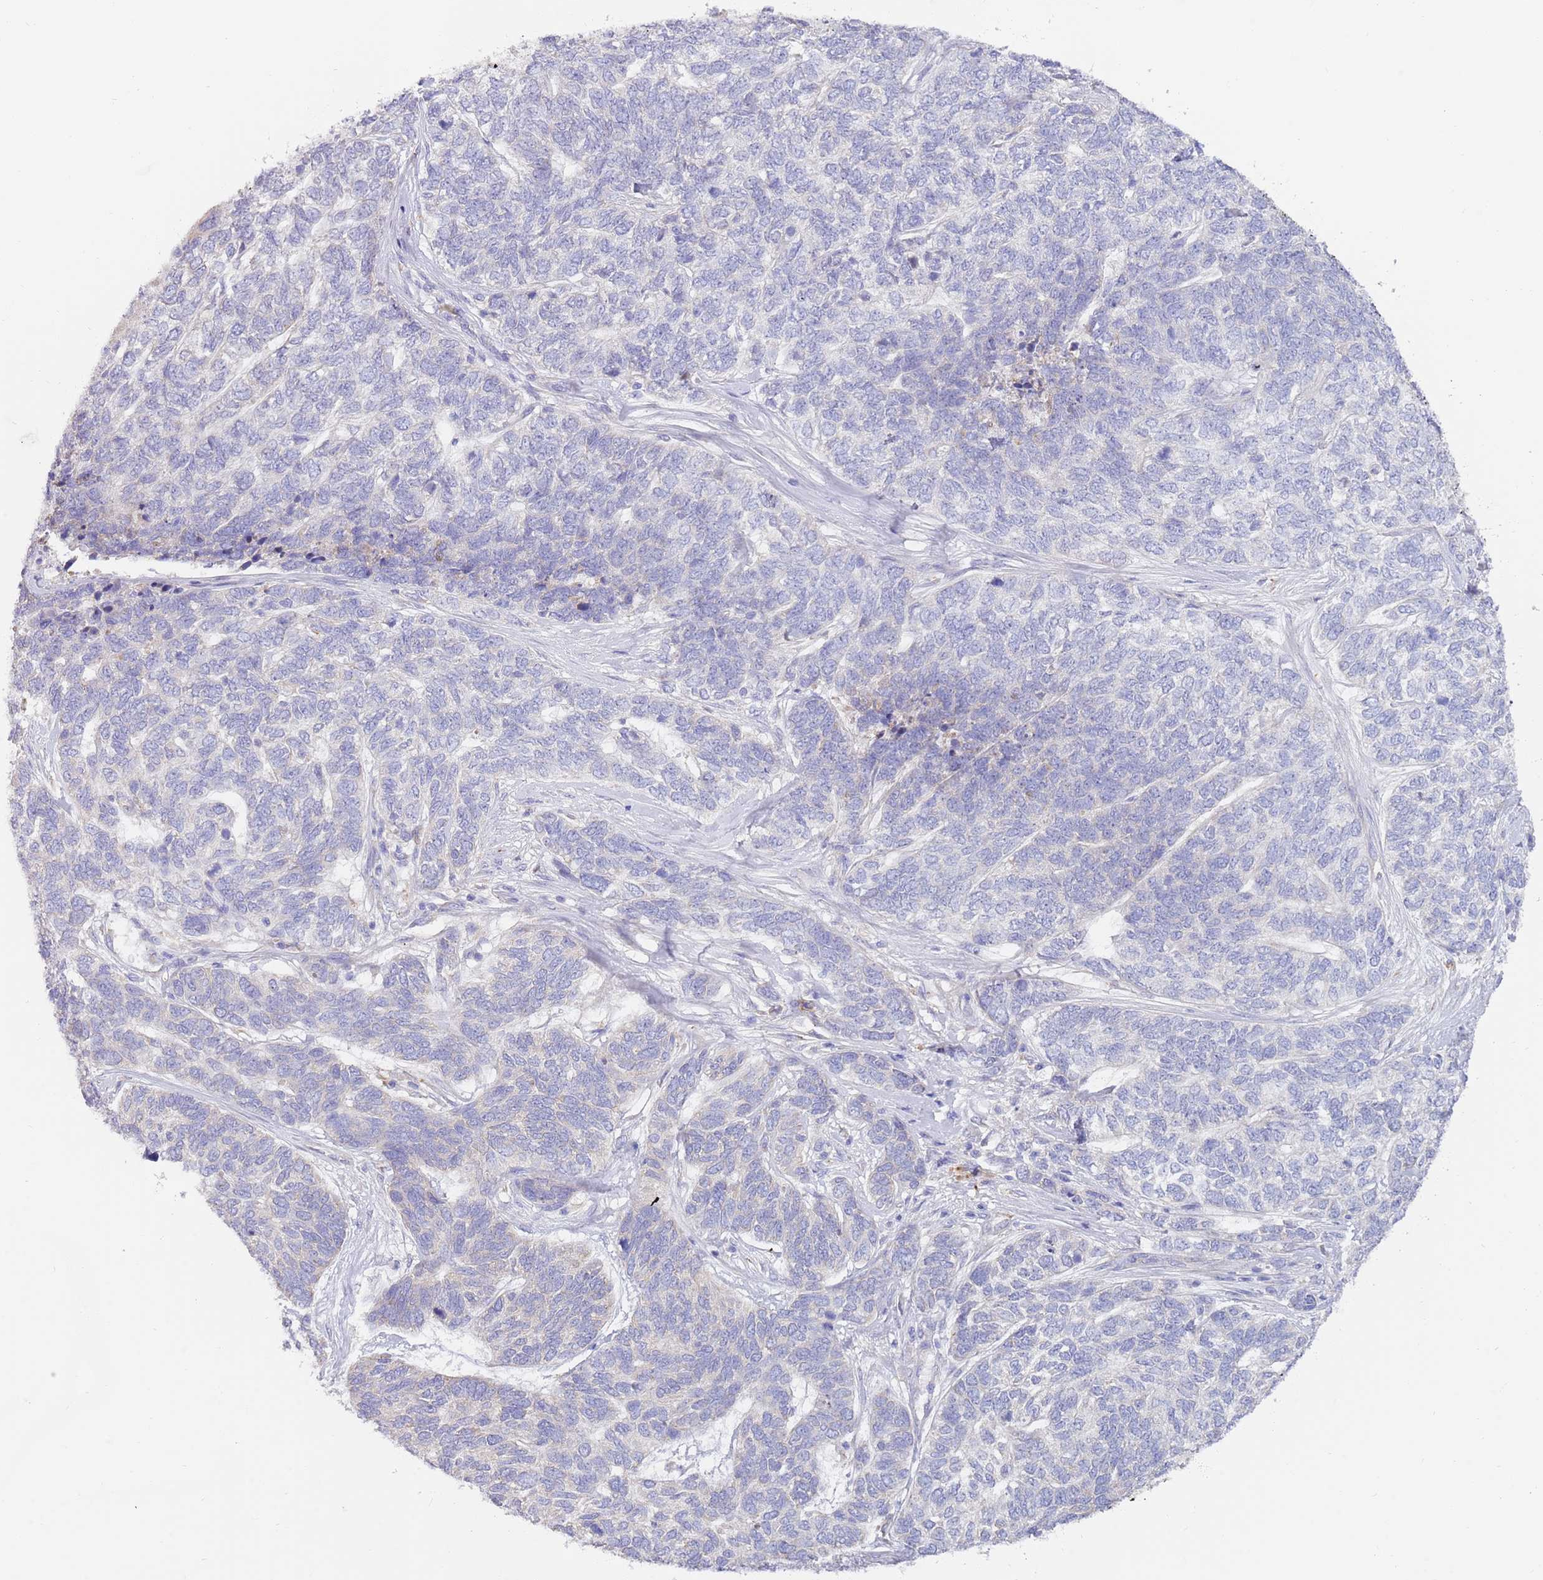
{"staining": {"intensity": "negative", "quantity": "none", "location": "none"}, "tissue": "skin cancer", "cell_type": "Tumor cells", "image_type": "cancer", "snomed": [{"axis": "morphology", "description": "Basal cell carcinoma"}, {"axis": "topography", "description": "Skin"}], "caption": "Immunohistochemistry of basal cell carcinoma (skin) demonstrates no expression in tumor cells.", "gene": "CCDC149", "patient": {"sex": "female", "age": 65}}